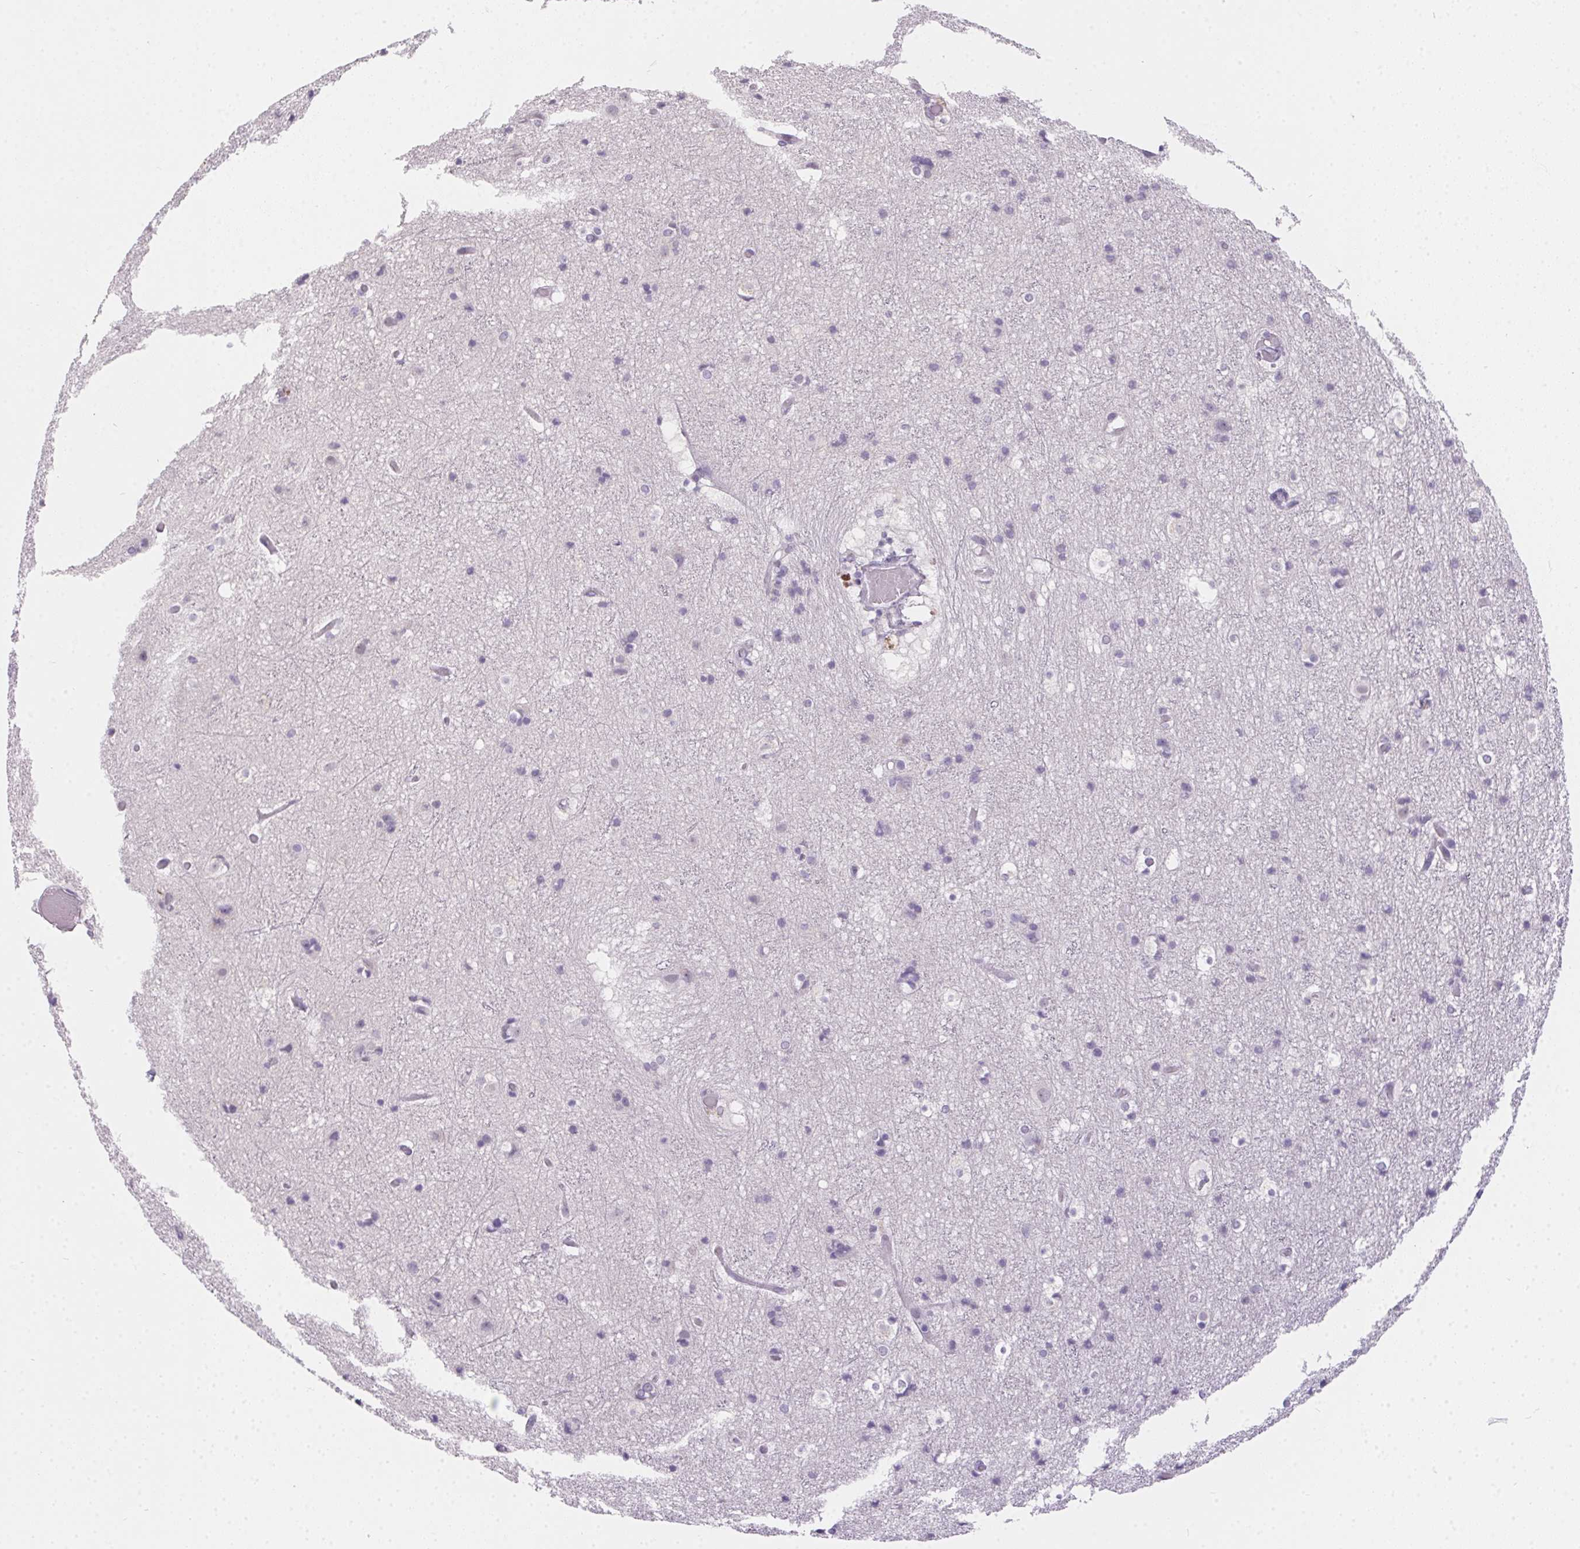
{"staining": {"intensity": "negative", "quantity": "none", "location": "none"}, "tissue": "cerebral cortex", "cell_type": "Endothelial cells", "image_type": "normal", "snomed": [{"axis": "morphology", "description": "Normal tissue, NOS"}, {"axis": "topography", "description": "Cerebral cortex"}], "caption": "Immunohistochemical staining of unremarkable cerebral cortex shows no significant positivity in endothelial cells.", "gene": "MORC1", "patient": {"sex": "female", "age": 52}}